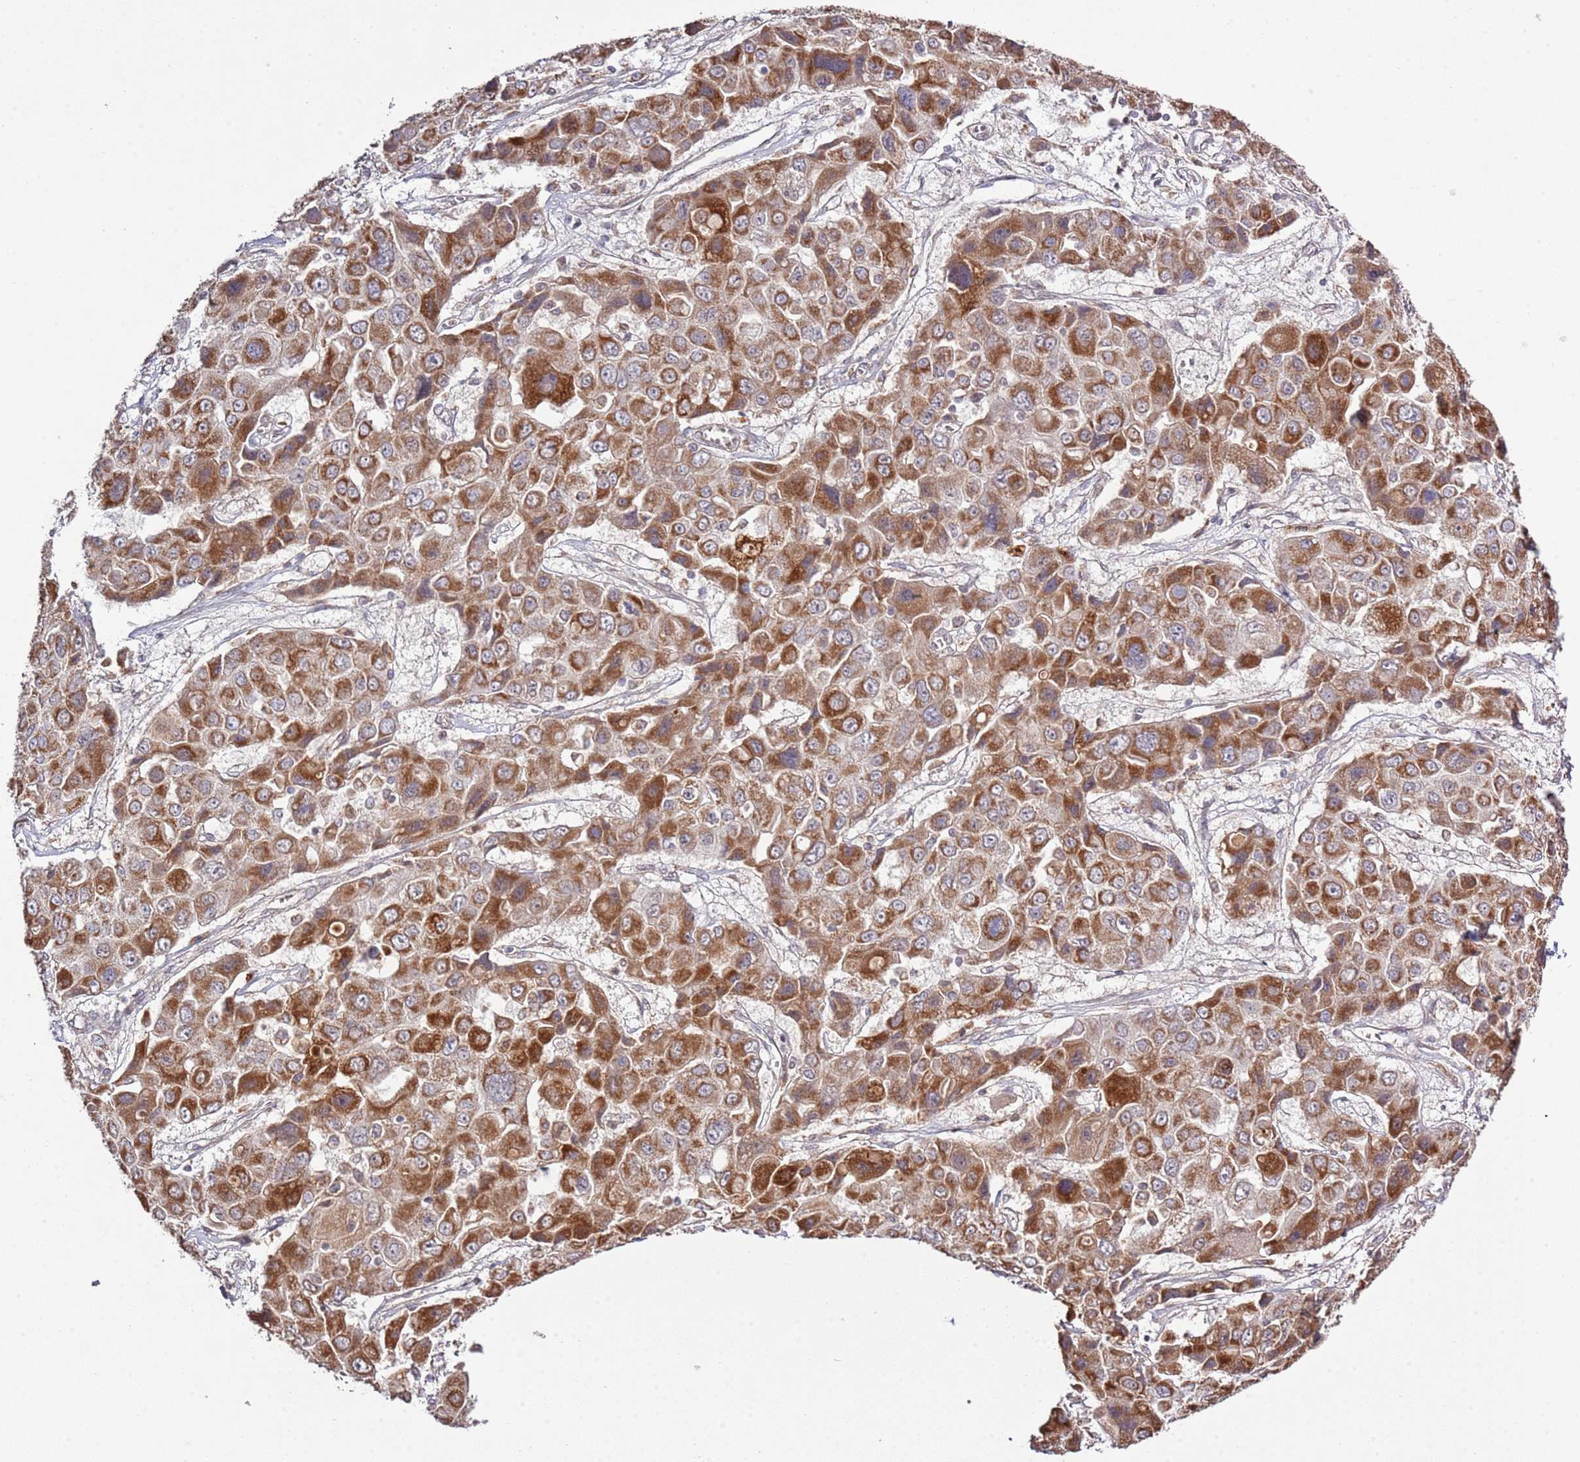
{"staining": {"intensity": "moderate", "quantity": ">75%", "location": "cytoplasmic/membranous"}, "tissue": "liver cancer", "cell_type": "Tumor cells", "image_type": "cancer", "snomed": [{"axis": "morphology", "description": "Cholangiocarcinoma"}, {"axis": "topography", "description": "Liver"}], "caption": "Liver cancer tissue demonstrates moderate cytoplasmic/membranous positivity in about >75% of tumor cells, visualized by immunohistochemistry.", "gene": "IVD", "patient": {"sex": "male", "age": 67}}